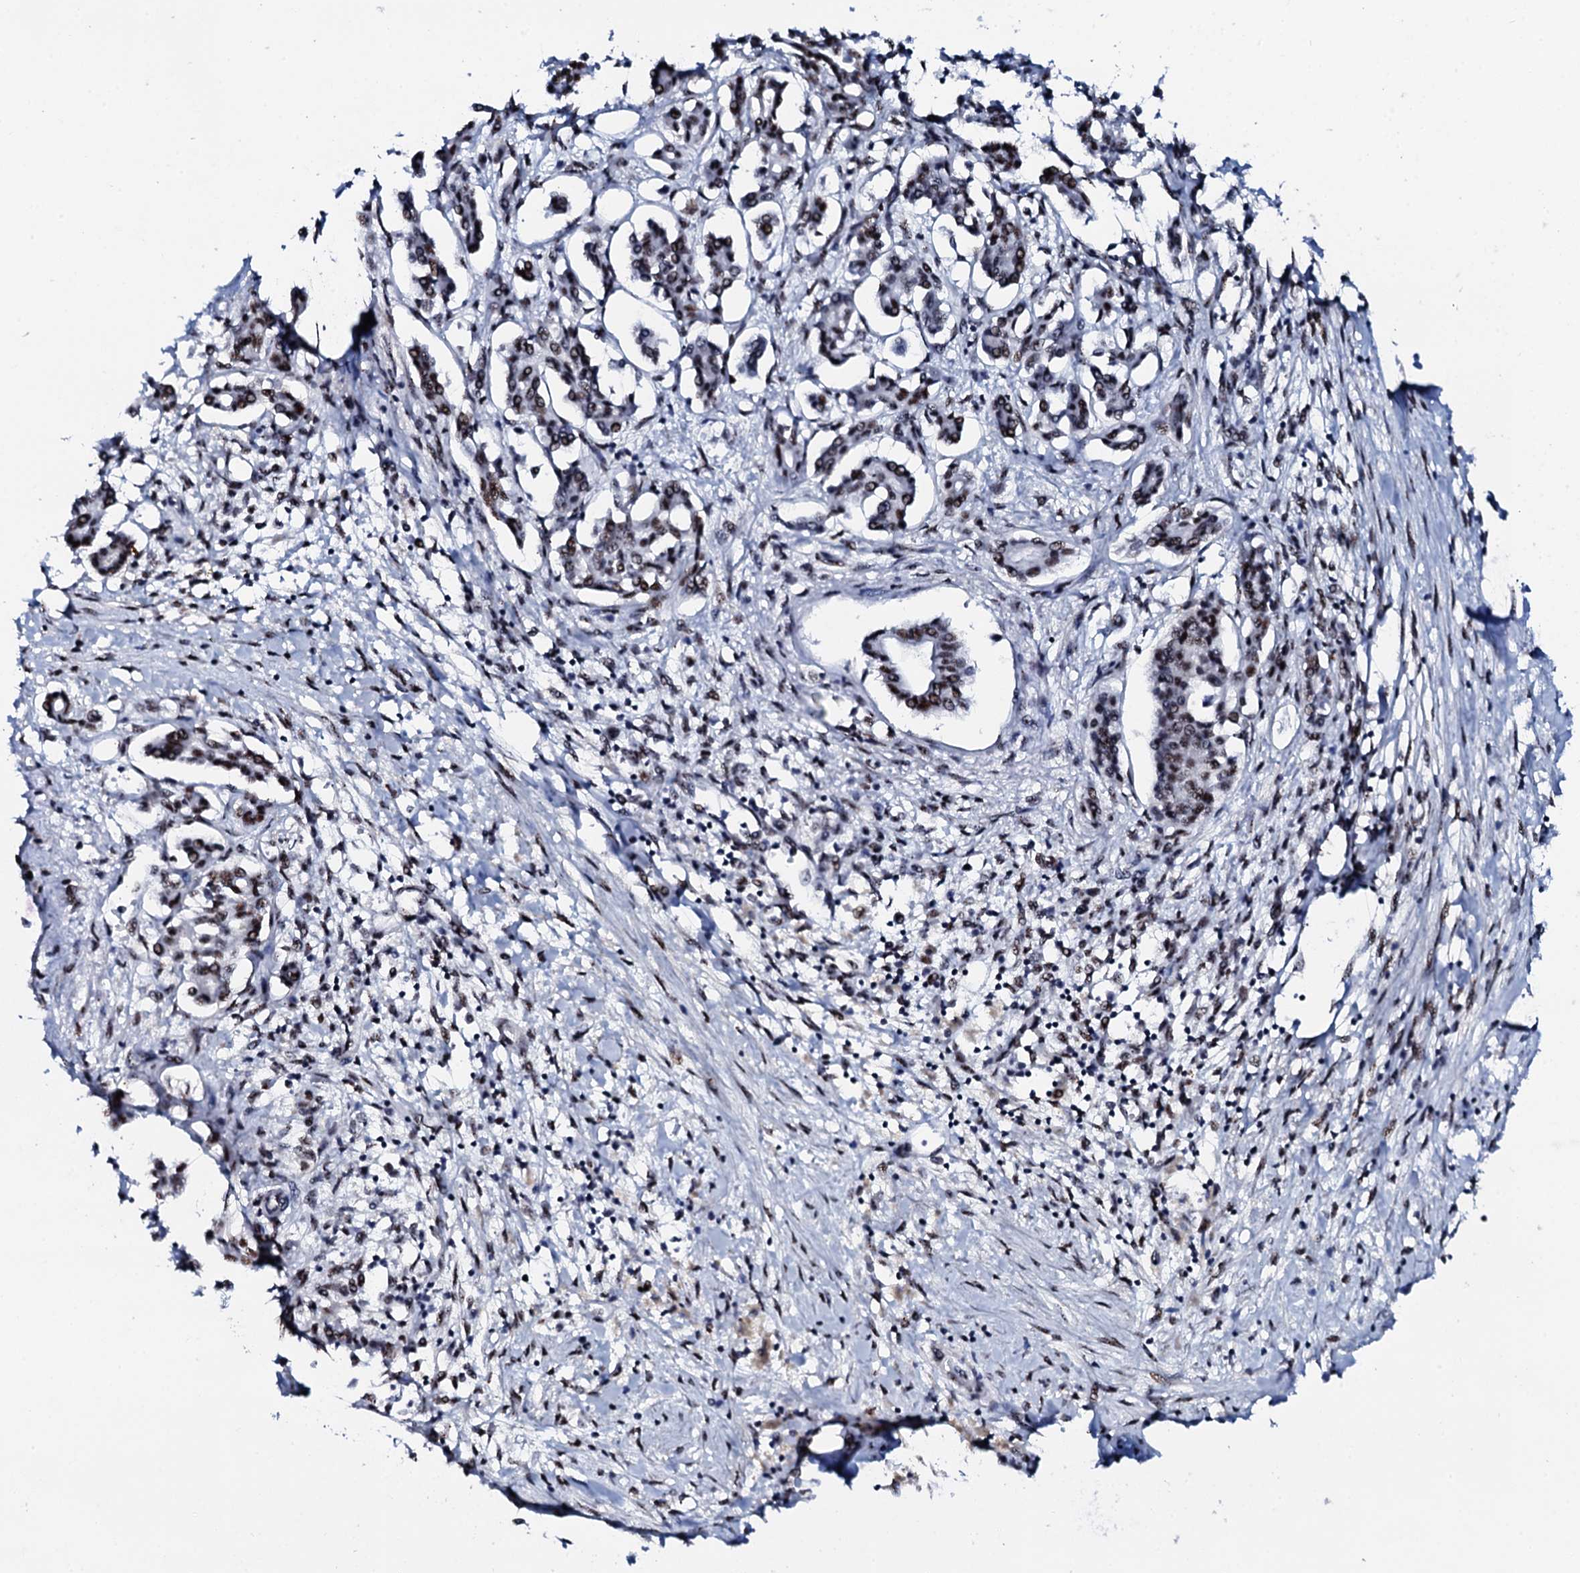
{"staining": {"intensity": "moderate", "quantity": ">75%", "location": "nuclear"}, "tissue": "pancreatic cancer", "cell_type": "Tumor cells", "image_type": "cancer", "snomed": [{"axis": "morphology", "description": "Adenocarcinoma, NOS"}, {"axis": "topography", "description": "Pancreas"}], "caption": "Pancreatic cancer stained with a brown dye reveals moderate nuclear positive expression in approximately >75% of tumor cells.", "gene": "NKAPD1", "patient": {"sex": "female", "age": 50}}